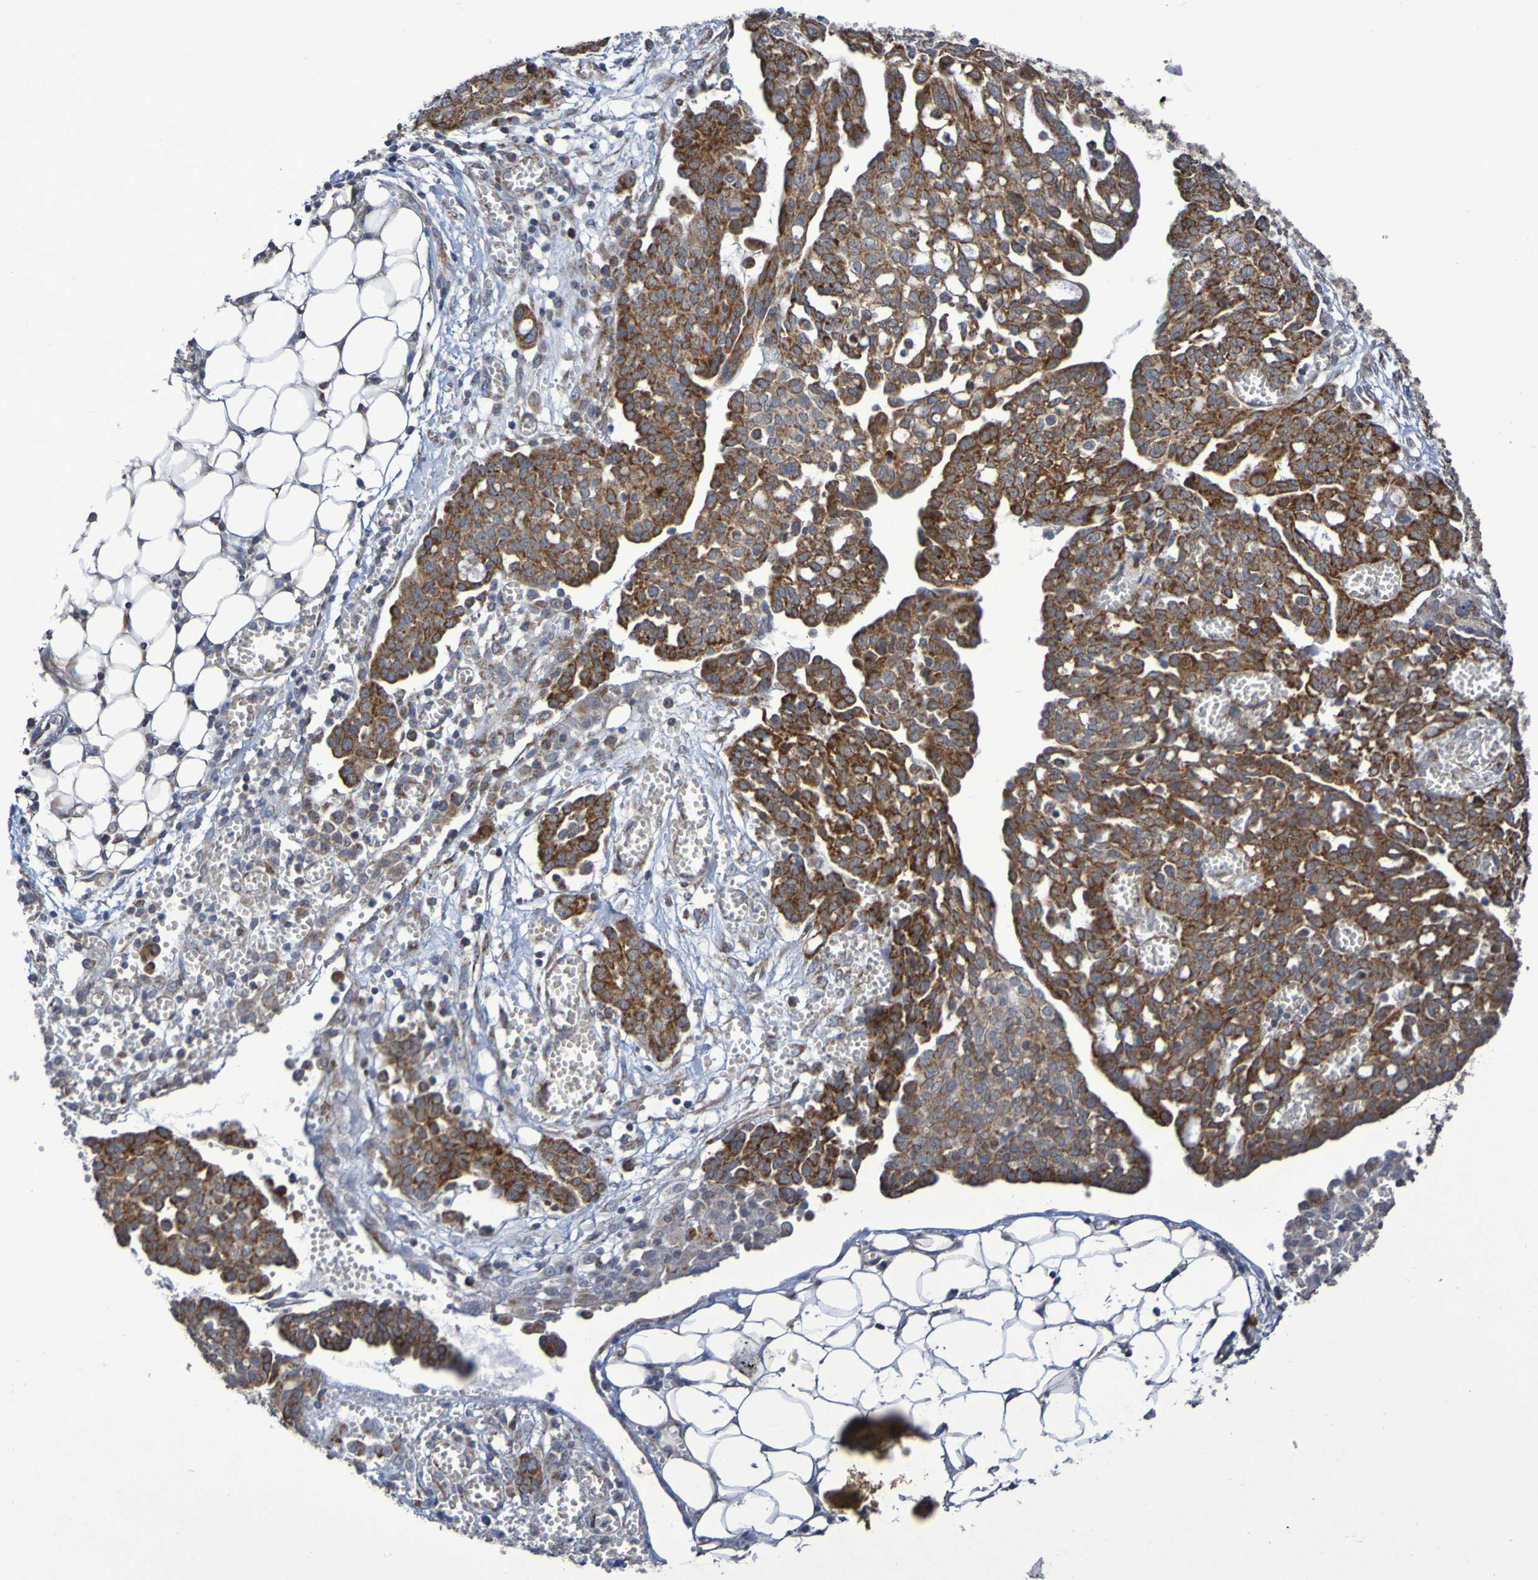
{"staining": {"intensity": "strong", "quantity": ">75%", "location": "cytoplasmic/membranous"}, "tissue": "ovarian cancer", "cell_type": "Tumor cells", "image_type": "cancer", "snomed": [{"axis": "morphology", "description": "Cystadenocarcinoma, serous, NOS"}, {"axis": "topography", "description": "Soft tissue"}, {"axis": "topography", "description": "Ovary"}], "caption": "The photomicrograph demonstrates immunohistochemical staining of serous cystadenocarcinoma (ovarian). There is strong cytoplasmic/membranous staining is identified in about >75% of tumor cells.", "gene": "DVL1", "patient": {"sex": "female", "age": 57}}